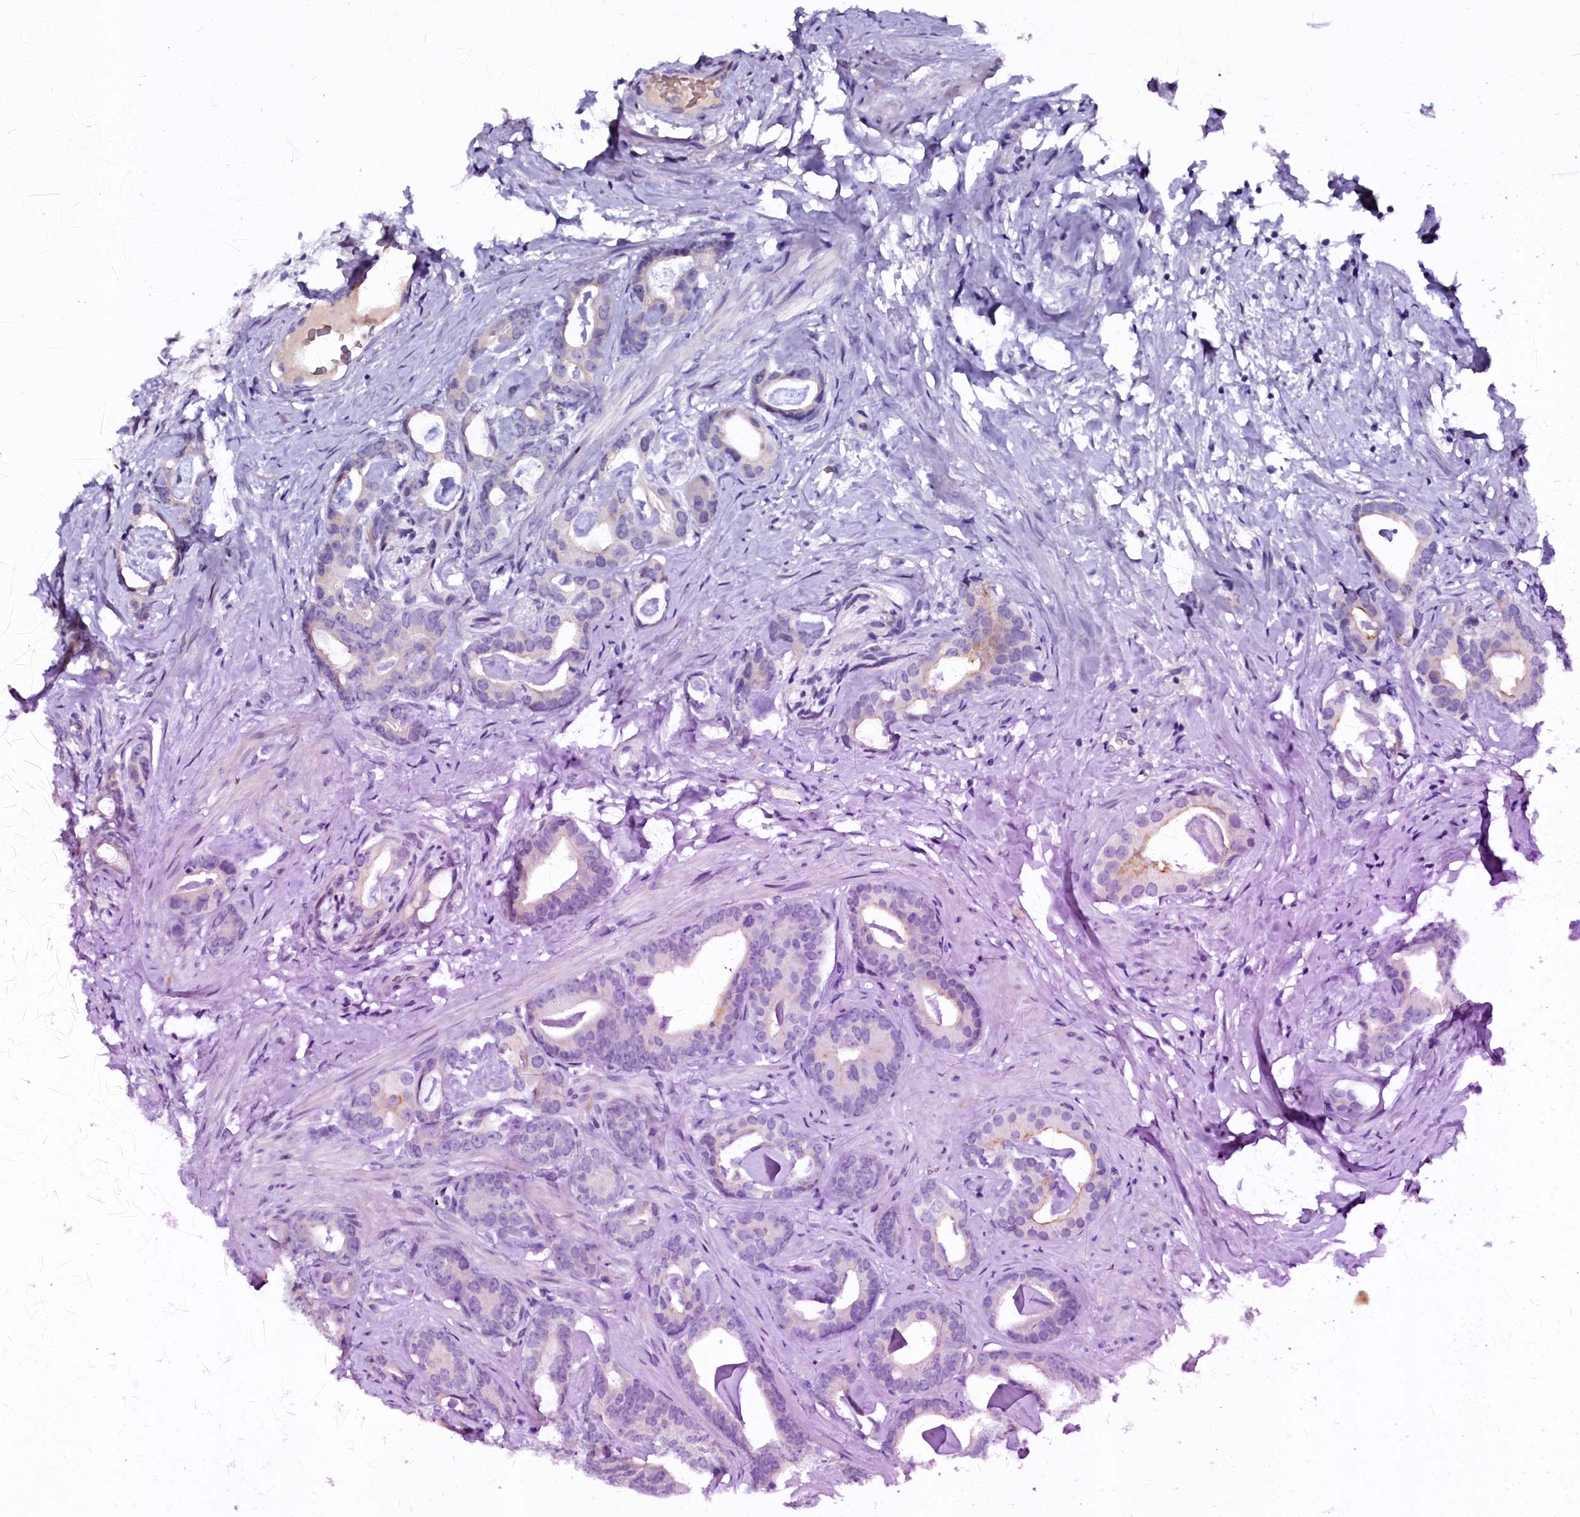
{"staining": {"intensity": "negative", "quantity": "none", "location": "none"}, "tissue": "prostate cancer", "cell_type": "Tumor cells", "image_type": "cancer", "snomed": [{"axis": "morphology", "description": "Adenocarcinoma, Low grade"}, {"axis": "topography", "description": "Prostate"}], "caption": "Histopathology image shows no significant protein positivity in tumor cells of prostate cancer (adenocarcinoma (low-grade)). The staining was performed using DAB to visualize the protein expression in brown, while the nuclei were stained in blue with hematoxylin (Magnification: 20x).", "gene": "CTDSPL2", "patient": {"sex": "male", "age": 63}}